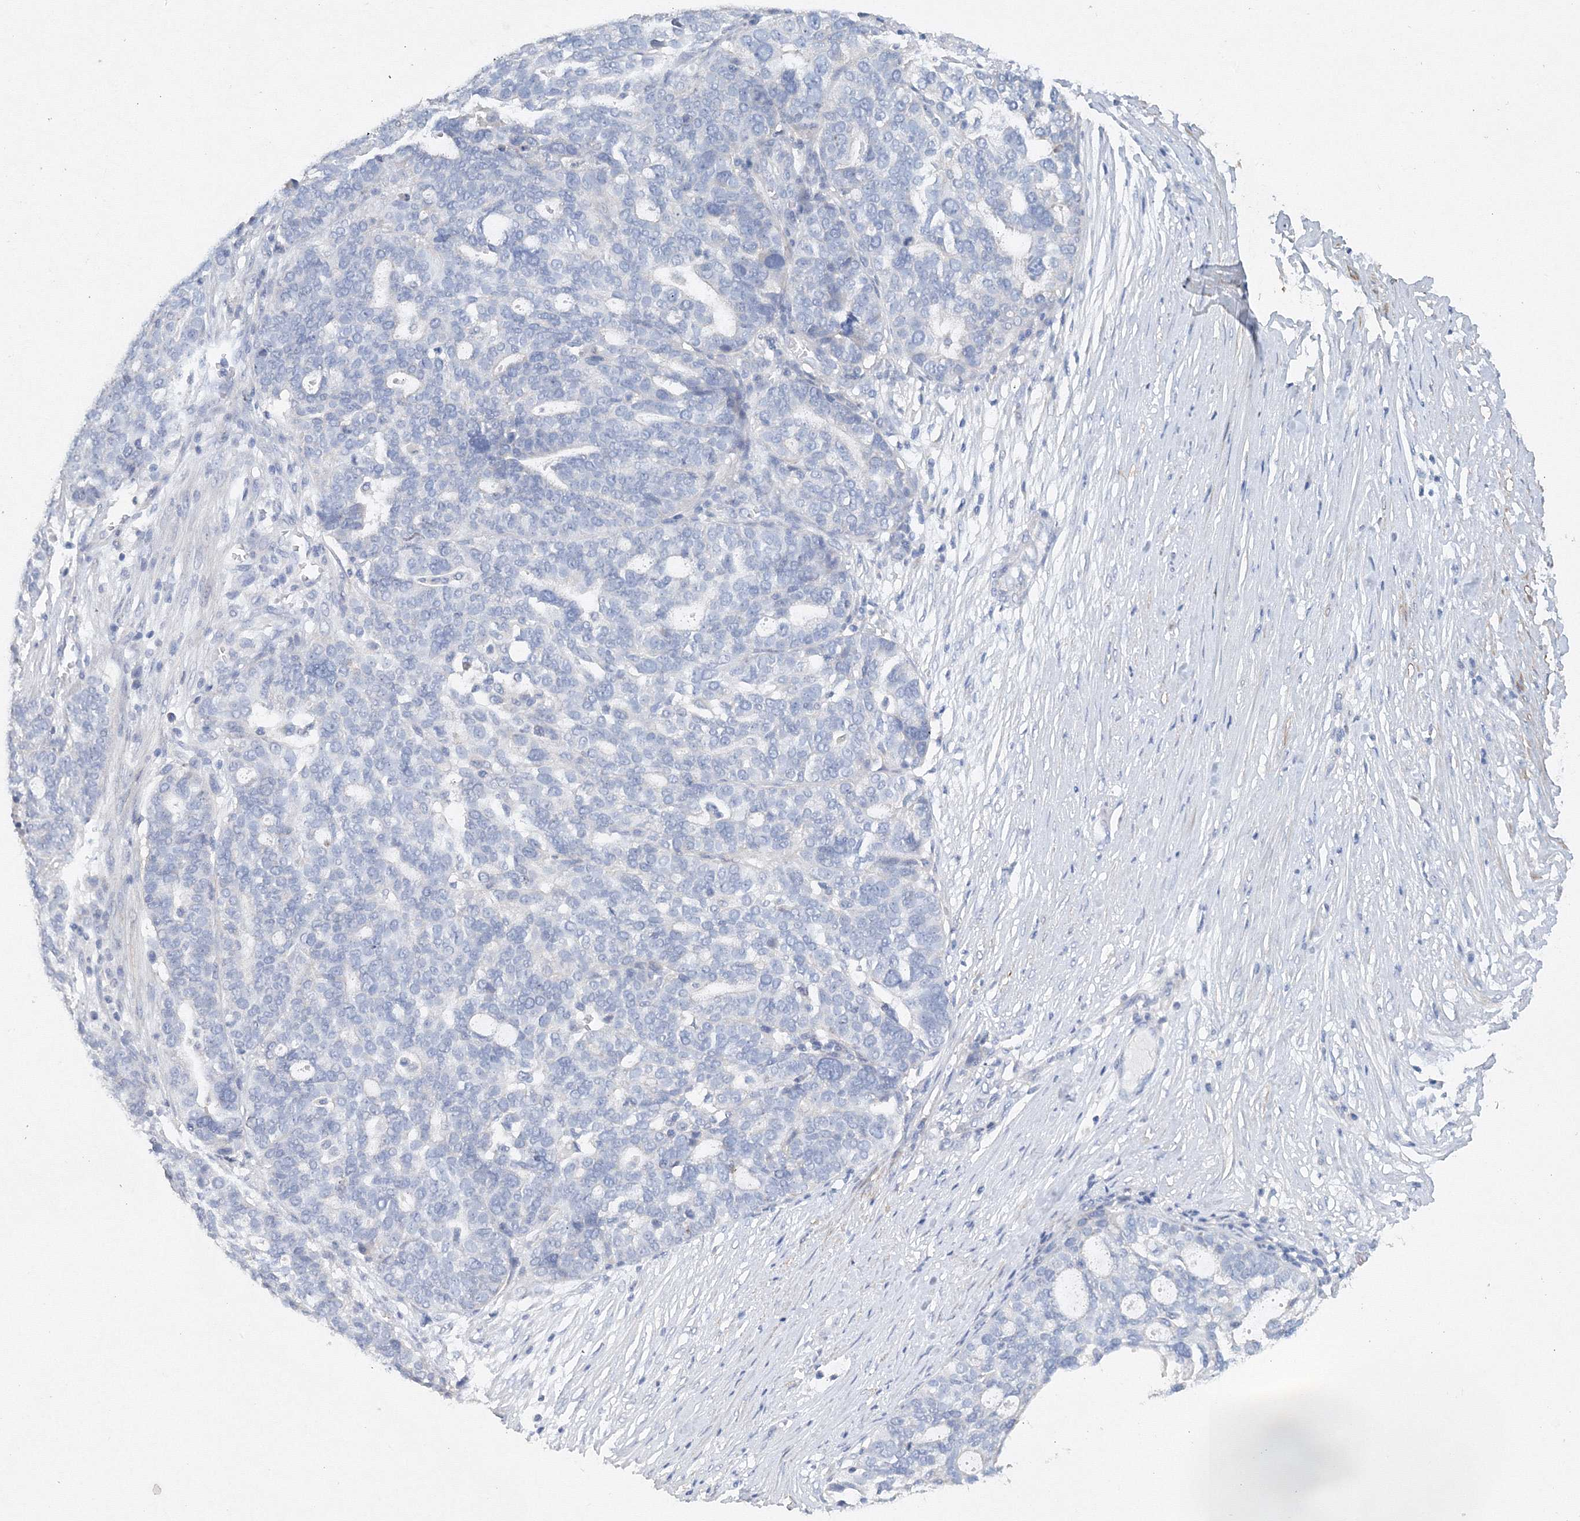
{"staining": {"intensity": "negative", "quantity": "none", "location": "none"}, "tissue": "ovarian cancer", "cell_type": "Tumor cells", "image_type": "cancer", "snomed": [{"axis": "morphology", "description": "Cystadenocarcinoma, serous, NOS"}, {"axis": "topography", "description": "Ovary"}], "caption": "A photomicrograph of ovarian serous cystadenocarcinoma stained for a protein shows no brown staining in tumor cells.", "gene": "OSBPL6", "patient": {"sex": "female", "age": 59}}